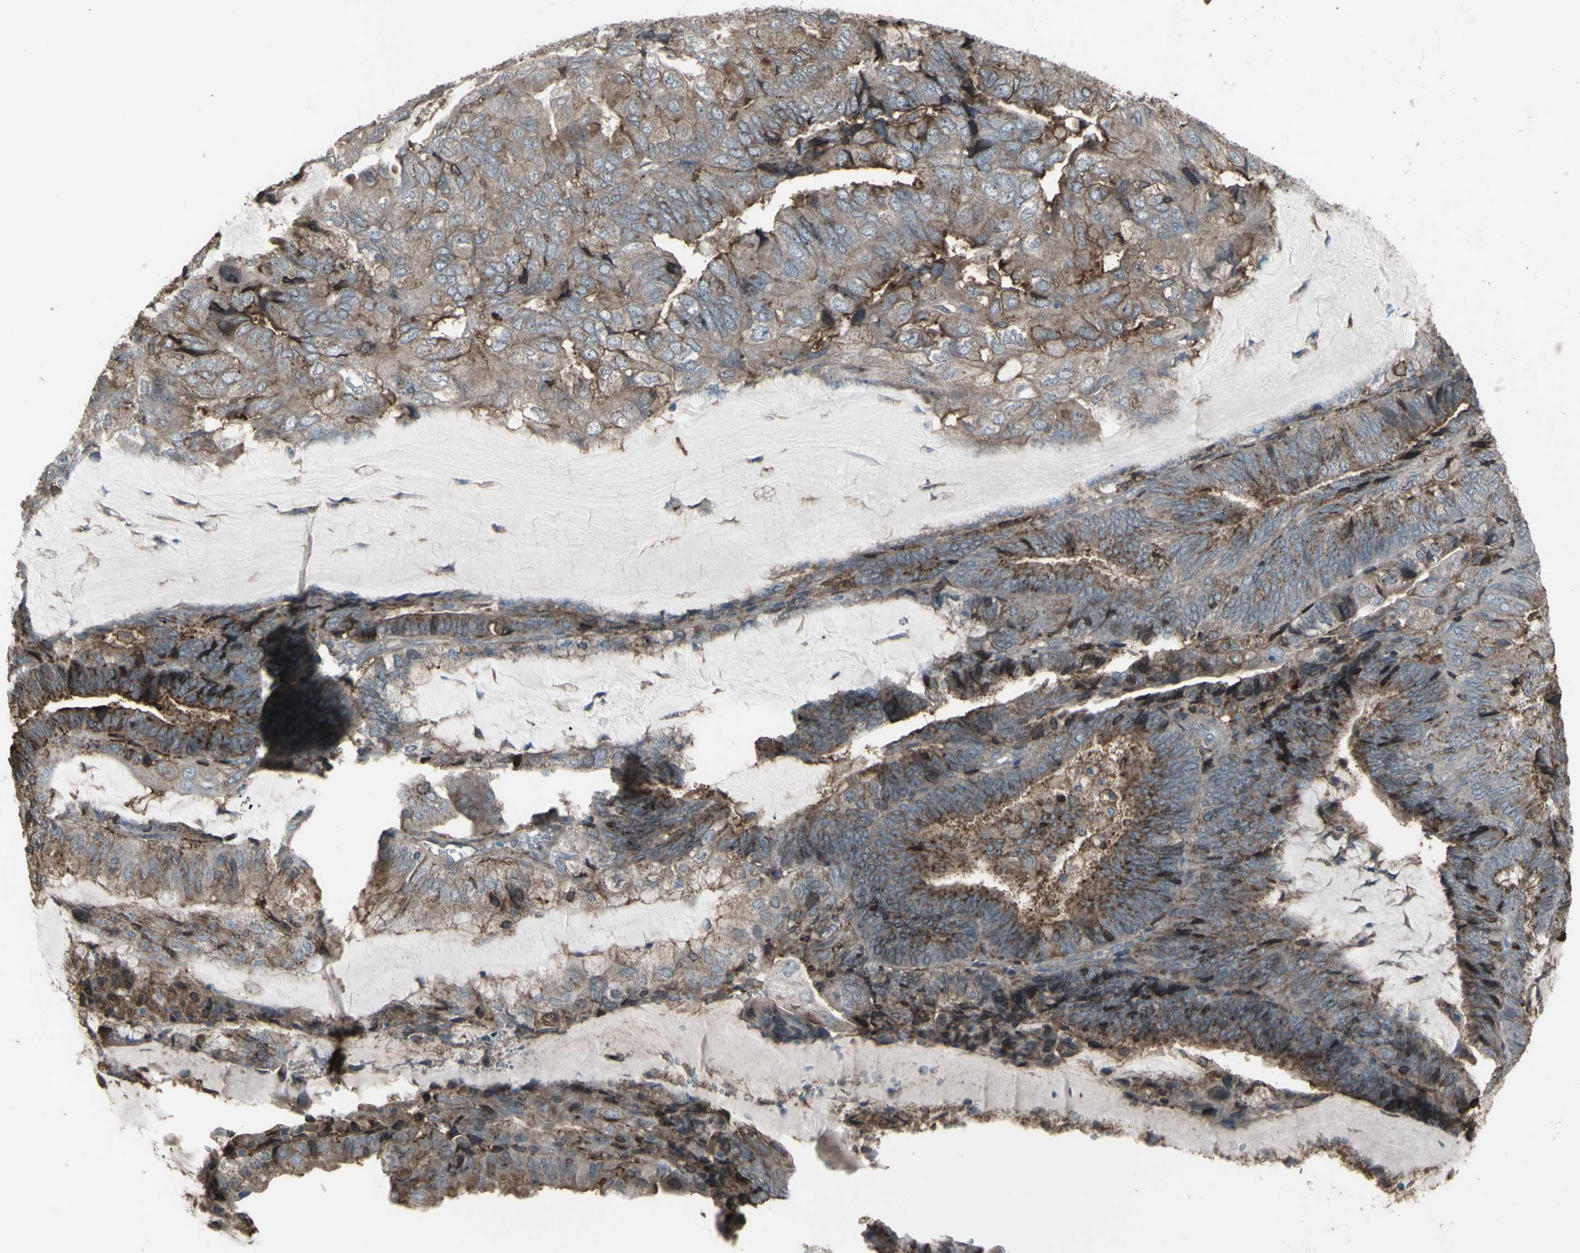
{"staining": {"intensity": "moderate", "quantity": "25%-75%", "location": "cytoplasmic/membranous"}, "tissue": "endometrial cancer", "cell_type": "Tumor cells", "image_type": "cancer", "snomed": [{"axis": "morphology", "description": "Adenocarcinoma, NOS"}, {"axis": "topography", "description": "Endometrium"}], "caption": "Endometrial adenocarcinoma tissue shows moderate cytoplasmic/membranous positivity in approximately 25%-75% of tumor cells (Stains: DAB in brown, nuclei in blue, Microscopy: brightfield microscopy at high magnification).", "gene": "SMO", "patient": {"sex": "female", "age": 81}}